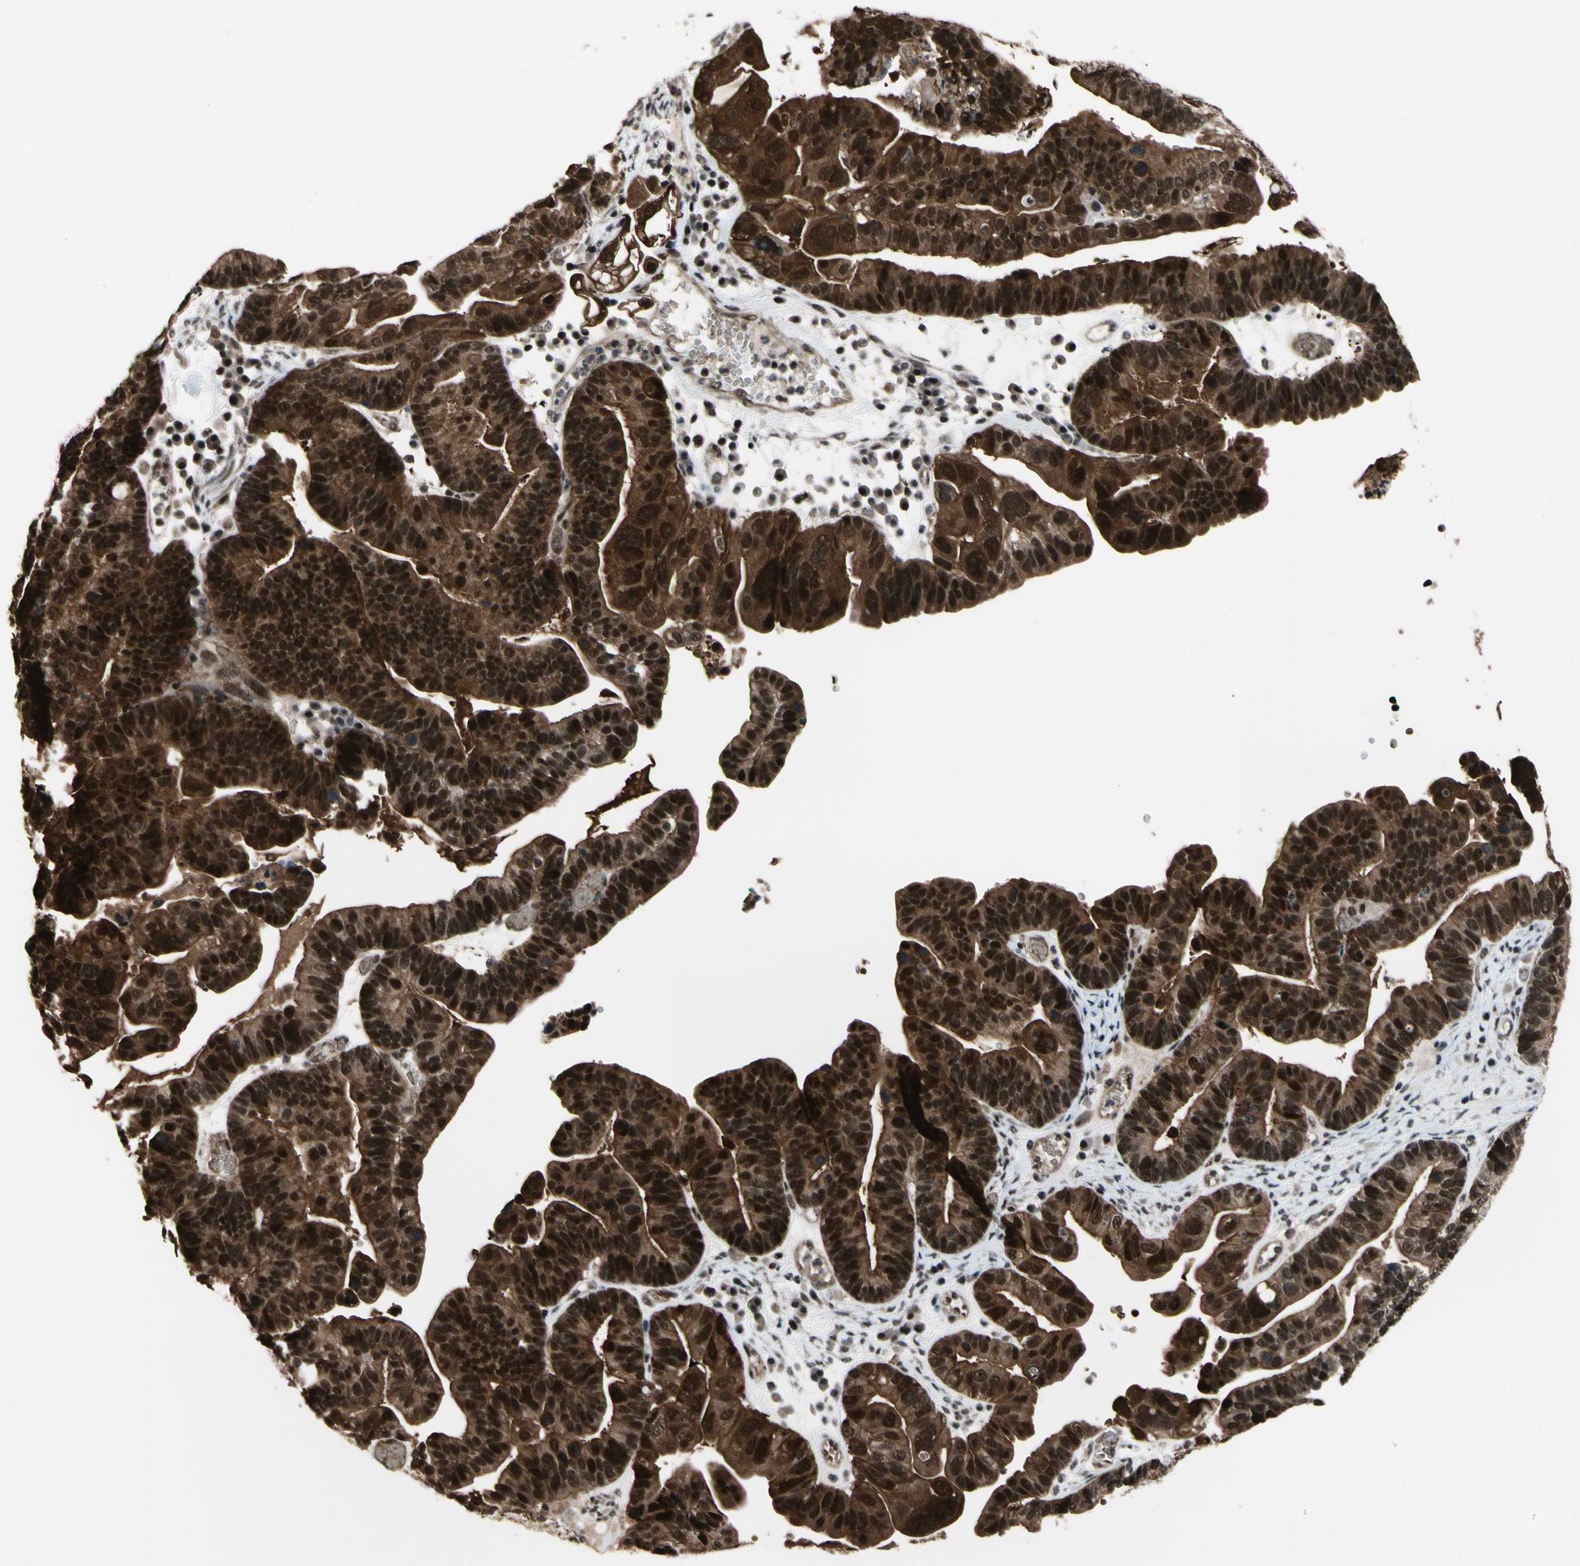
{"staining": {"intensity": "strong", "quantity": ">75%", "location": "cytoplasmic/membranous,nuclear"}, "tissue": "ovarian cancer", "cell_type": "Tumor cells", "image_type": "cancer", "snomed": [{"axis": "morphology", "description": "Cystadenocarcinoma, serous, NOS"}, {"axis": "topography", "description": "Ovary"}], "caption": "Brown immunohistochemical staining in ovarian cancer (serous cystadenocarcinoma) exhibits strong cytoplasmic/membranous and nuclear expression in approximately >75% of tumor cells.", "gene": "THAP12", "patient": {"sex": "female", "age": 56}}